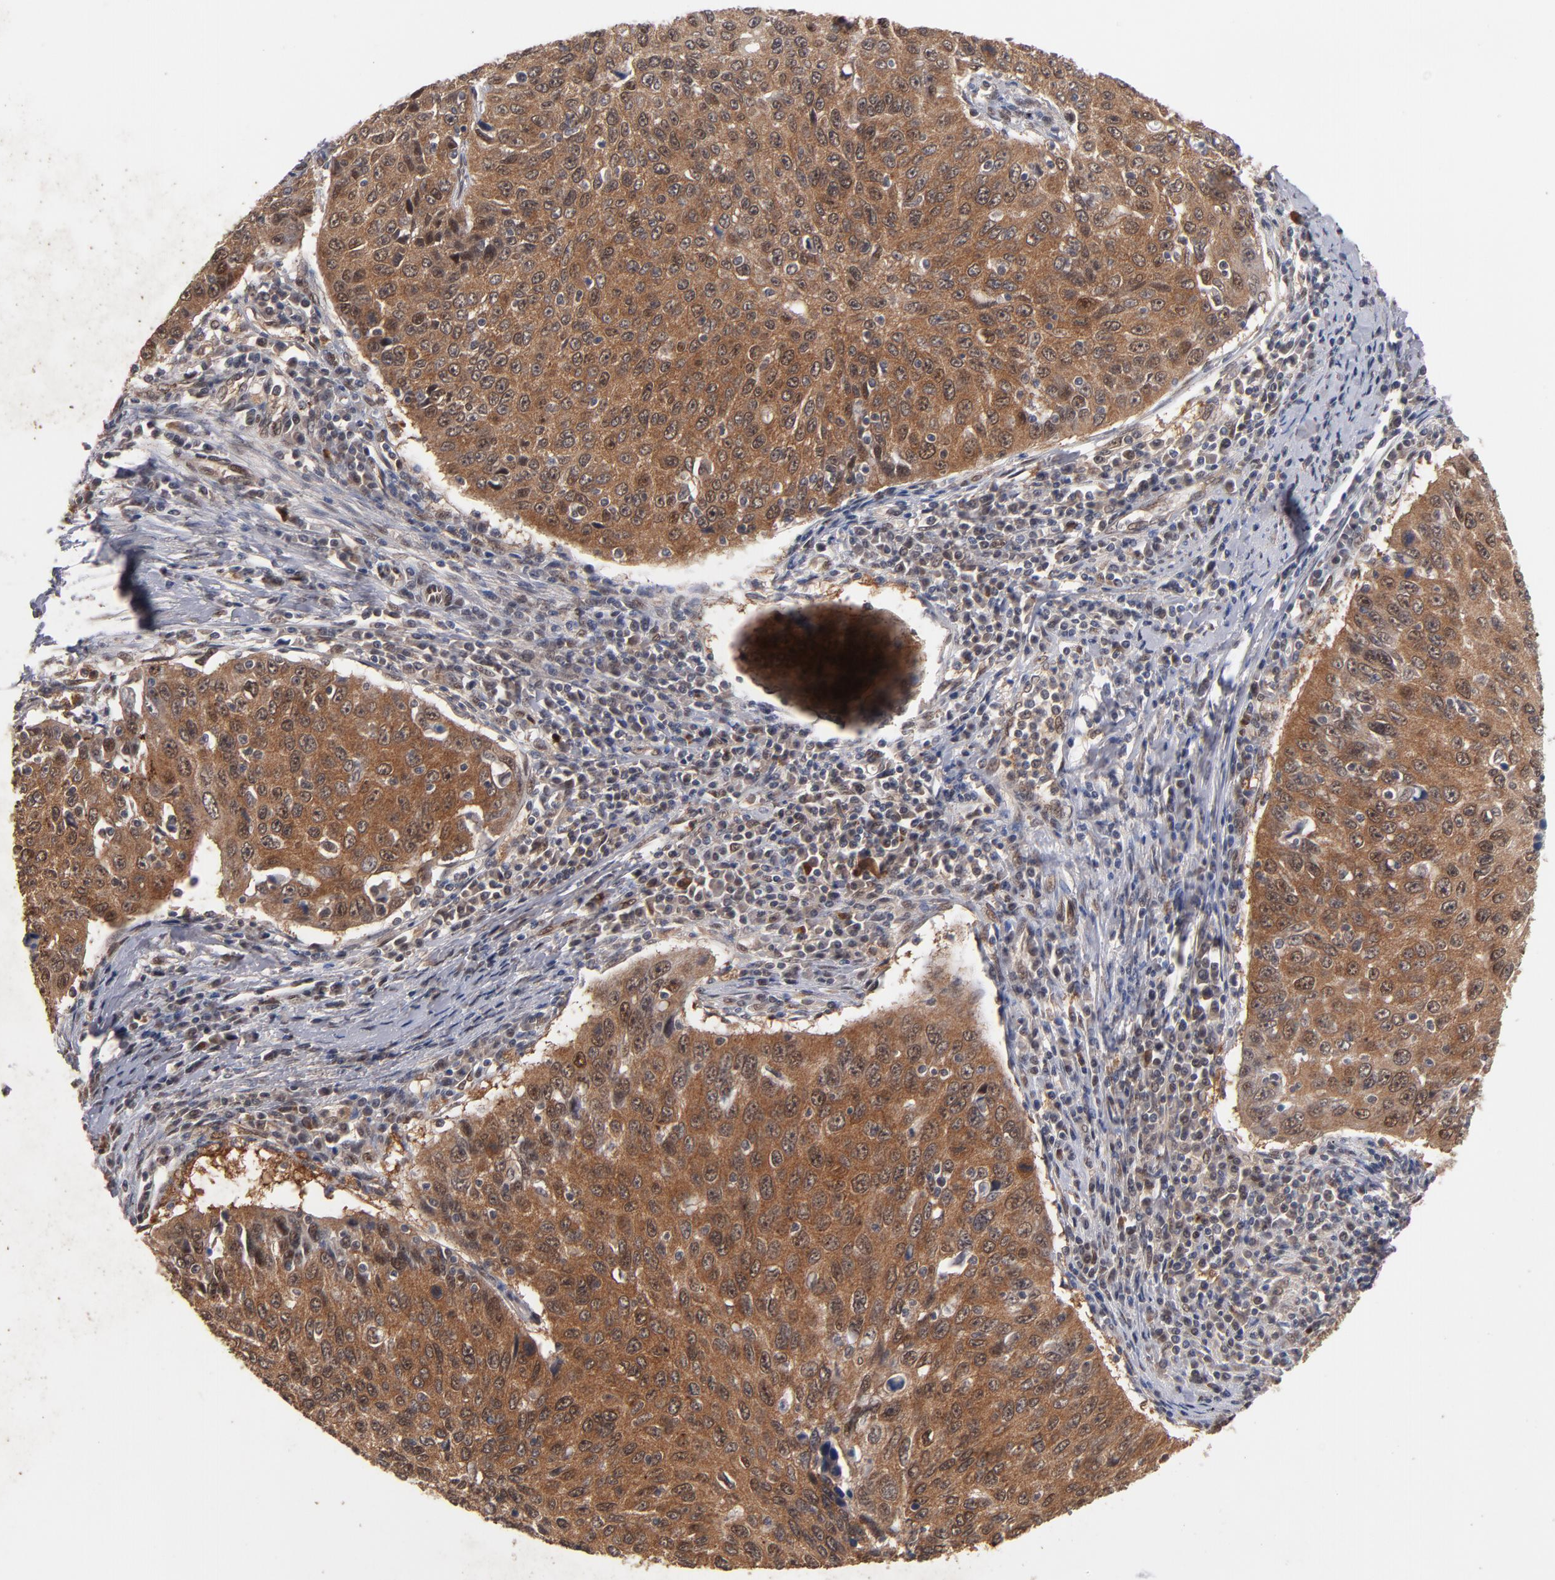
{"staining": {"intensity": "moderate", "quantity": ">75%", "location": "cytoplasmic/membranous"}, "tissue": "cervical cancer", "cell_type": "Tumor cells", "image_type": "cancer", "snomed": [{"axis": "morphology", "description": "Squamous cell carcinoma, NOS"}, {"axis": "topography", "description": "Cervix"}], "caption": "Immunohistochemistry (IHC) of human cervical cancer demonstrates medium levels of moderate cytoplasmic/membranous expression in approximately >75% of tumor cells.", "gene": "HUWE1", "patient": {"sex": "female", "age": 53}}